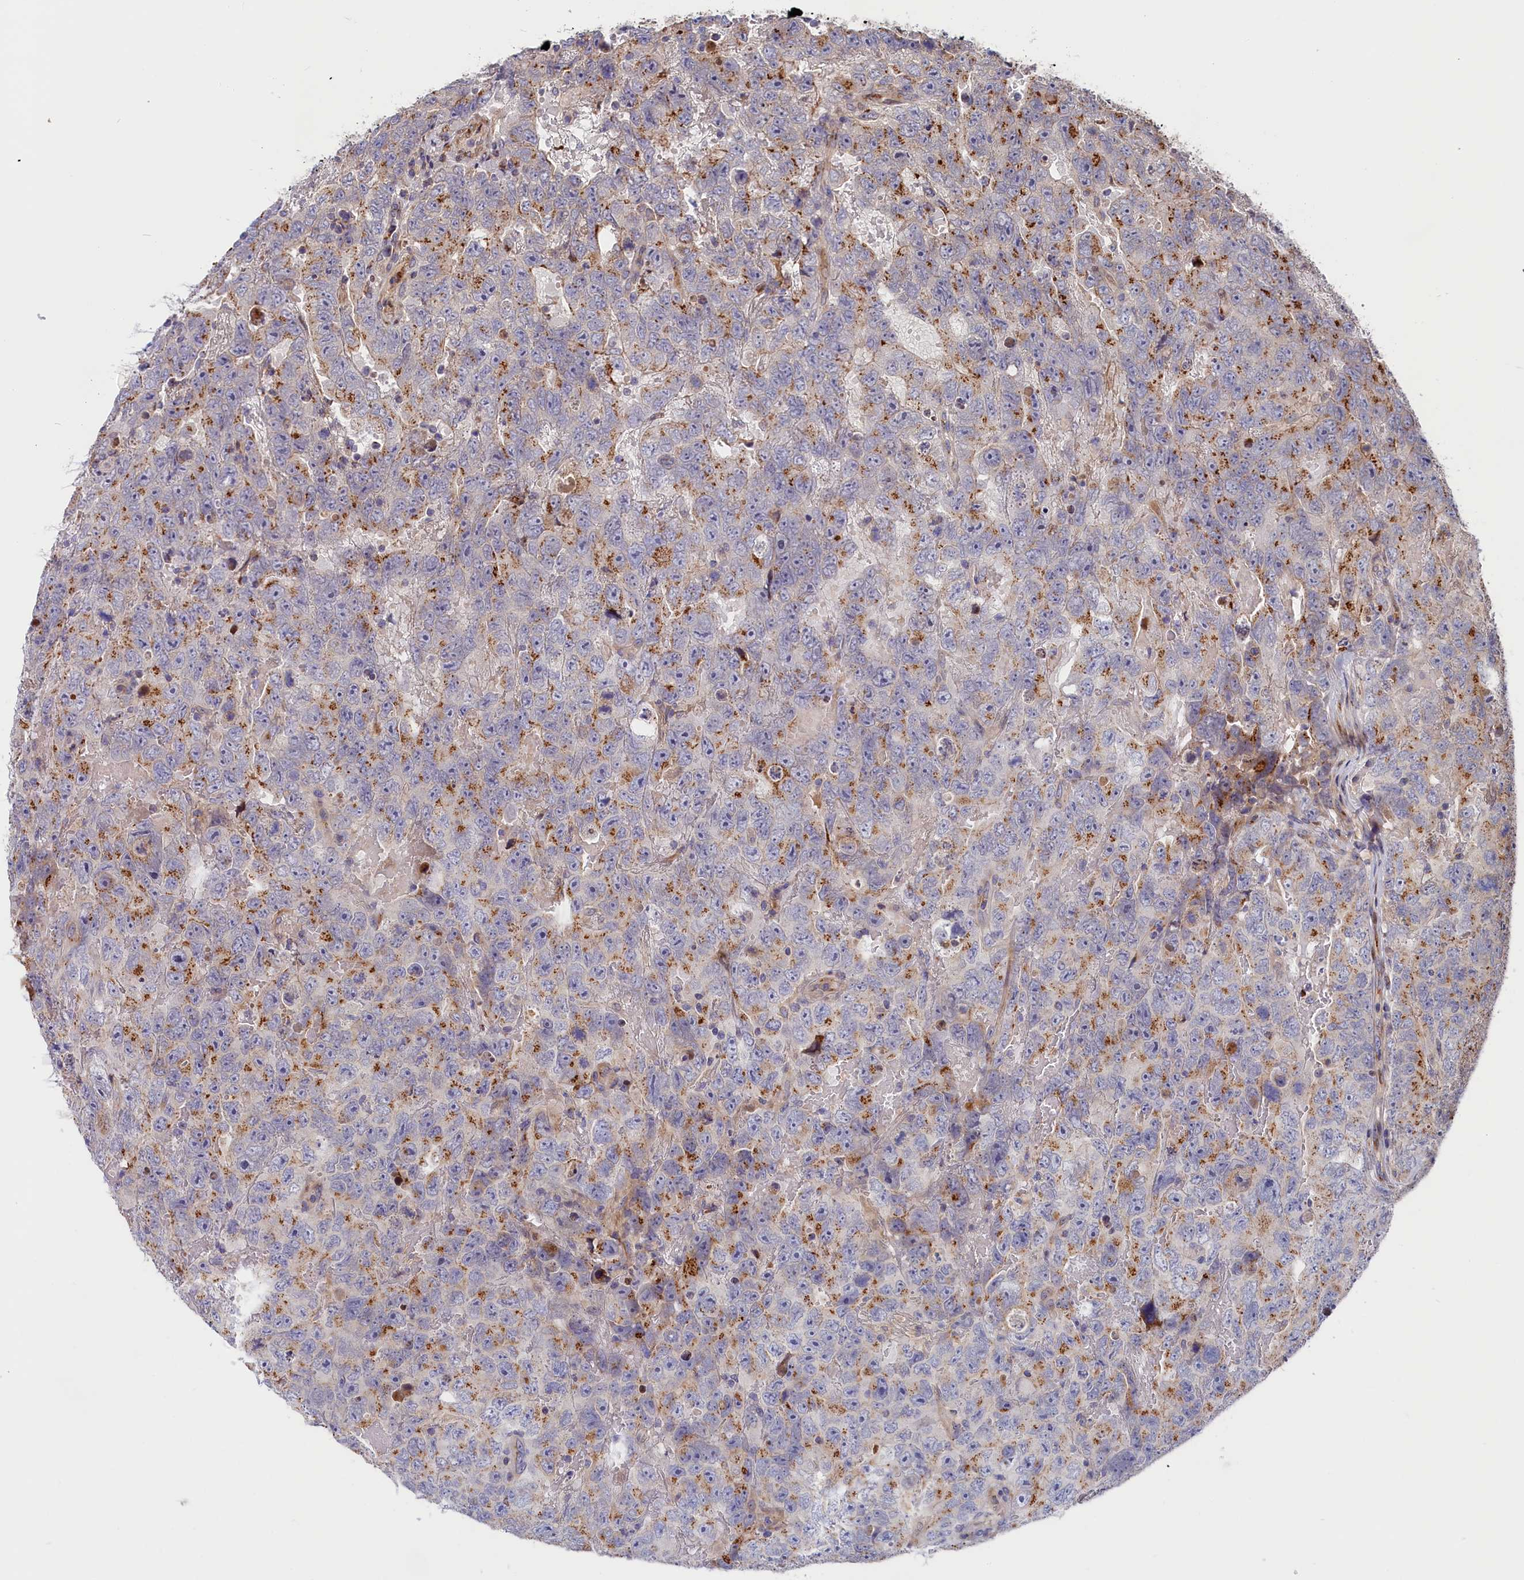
{"staining": {"intensity": "negative", "quantity": "none", "location": "none"}, "tissue": "testis cancer", "cell_type": "Tumor cells", "image_type": "cancer", "snomed": [{"axis": "morphology", "description": "Carcinoma, Embryonal, NOS"}, {"axis": "topography", "description": "Testis"}], "caption": "This is an IHC histopathology image of human testis embryonal carcinoma. There is no staining in tumor cells.", "gene": "CHST12", "patient": {"sex": "male", "age": 45}}